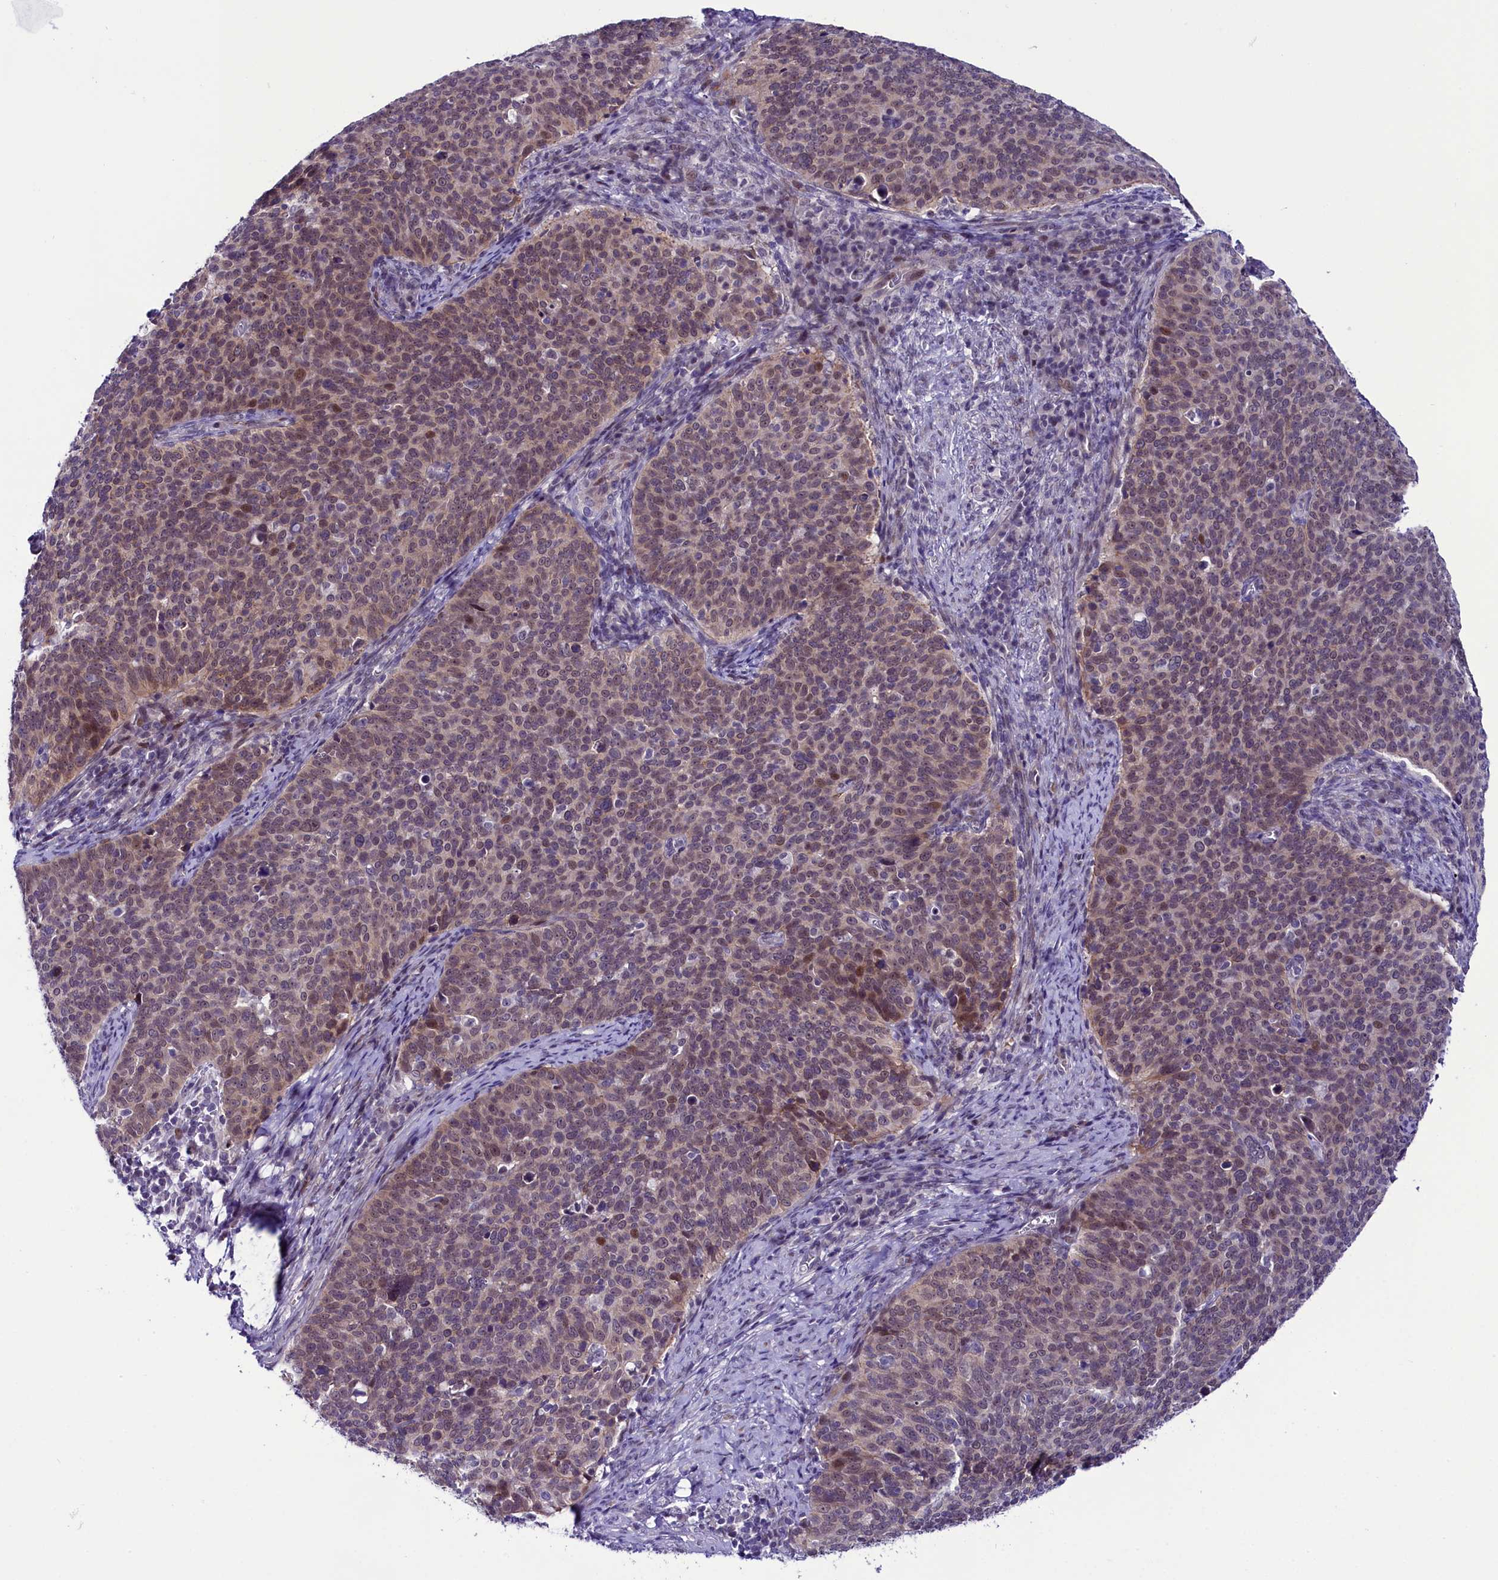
{"staining": {"intensity": "weak", "quantity": ">75%", "location": "cytoplasmic/membranous,nuclear"}, "tissue": "cervical cancer", "cell_type": "Tumor cells", "image_type": "cancer", "snomed": [{"axis": "morphology", "description": "Normal tissue, NOS"}, {"axis": "morphology", "description": "Squamous cell carcinoma, NOS"}, {"axis": "topography", "description": "Cervix"}], "caption": "A photomicrograph showing weak cytoplasmic/membranous and nuclear expression in approximately >75% of tumor cells in cervical cancer, as visualized by brown immunohistochemical staining.", "gene": "CCDC106", "patient": {"sex": "female", "age": 39}}